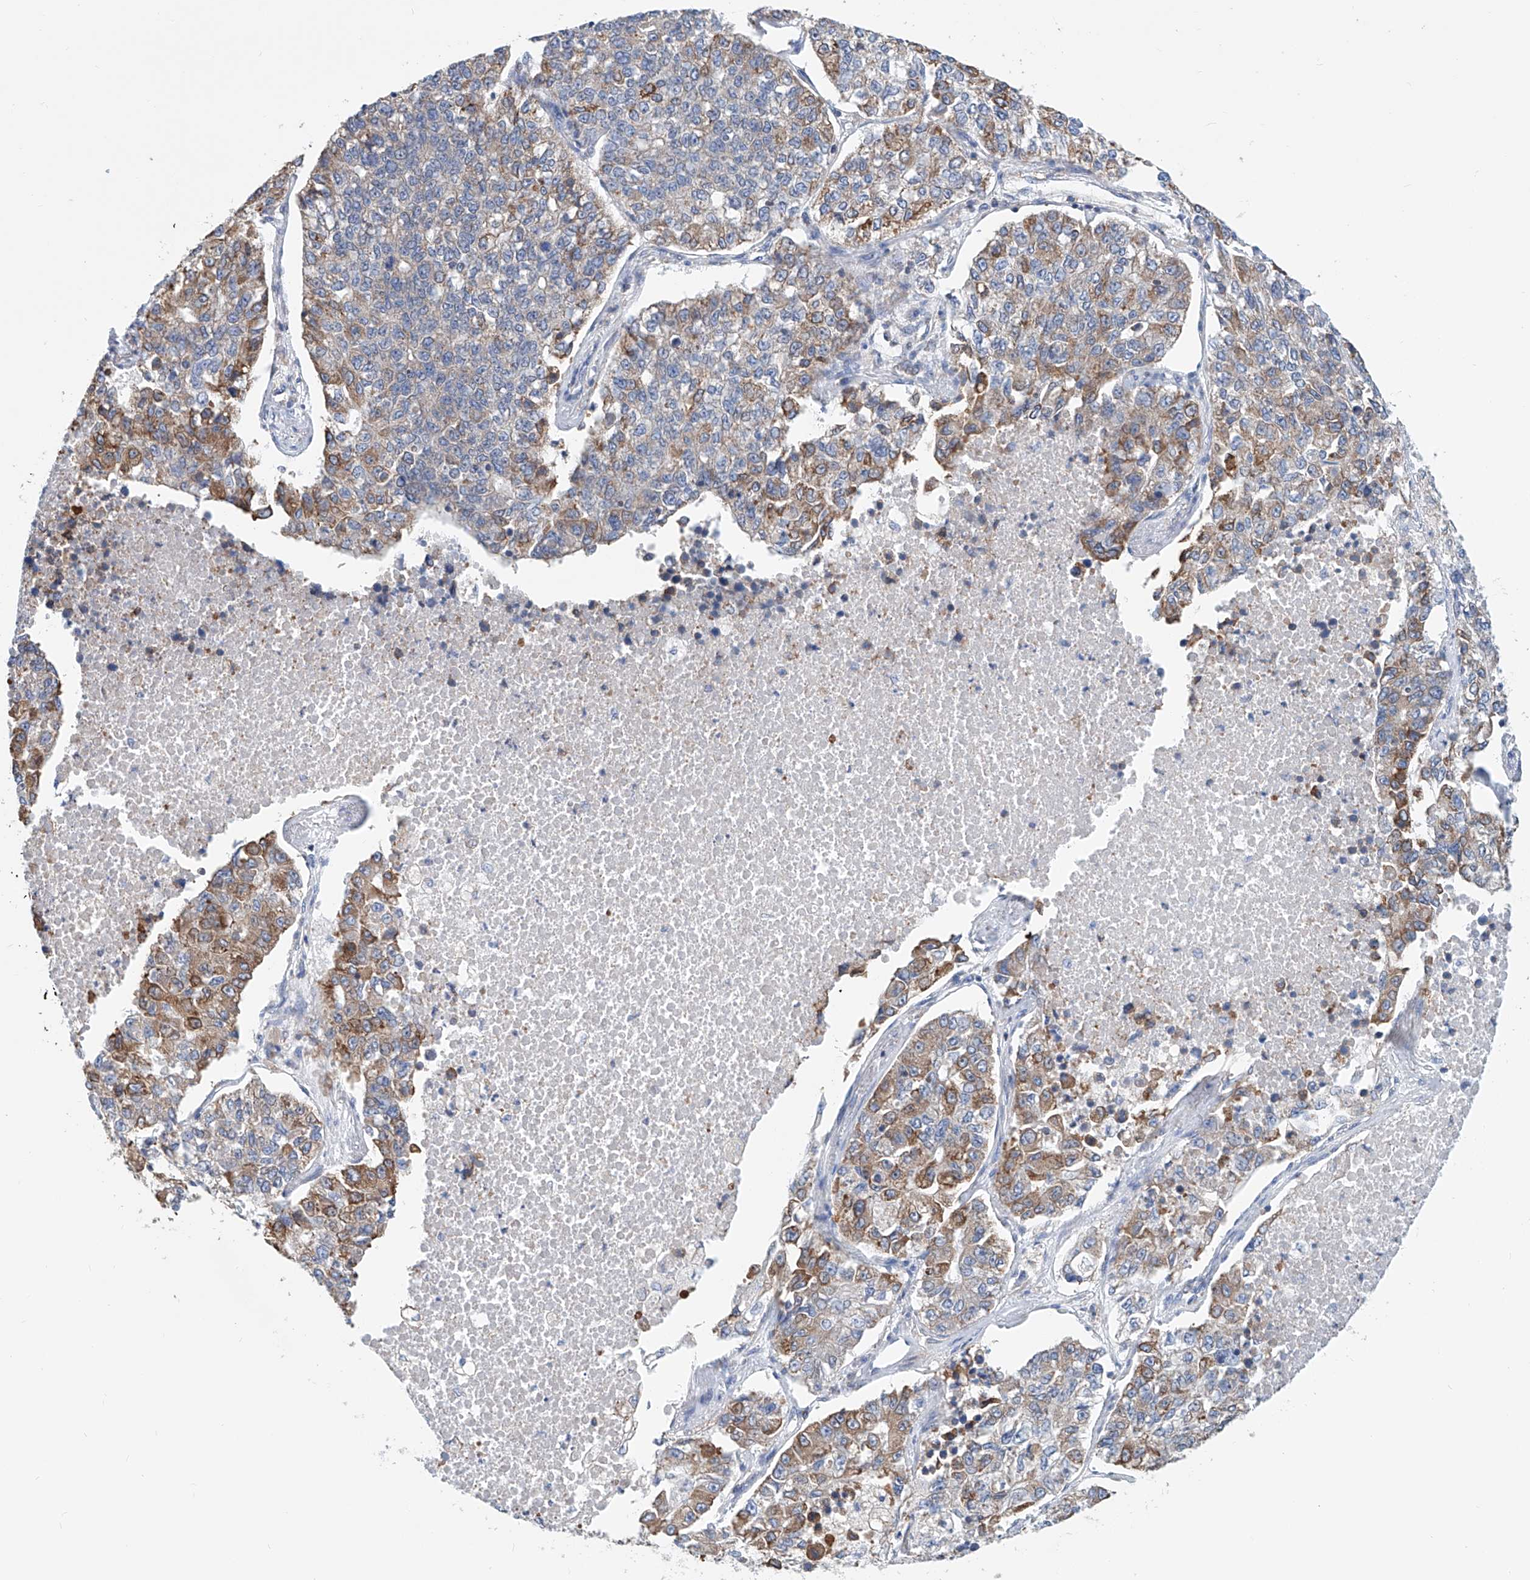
{"staining": {"intensity": "moderate", "quantity": "<25%", "location": "cytoplasmic/membranous"}, "tissue": "lung cancer", "cell_type": "Tumor cells", "image_type": "cancer", "snomed": [{"axis": "morphology", "description": "Adenocarcinoma, NOS"}, {"axis": "topography", "description": "Lung"}], "caption": "IHC micrograph of human lung cancer (adenocarcinoma) stained for a protein (brown), which exhibits low levels of moderate cytoplasmic/membranous positivity in approximately <25% of tumor cells.", "gene": "MAD2L1", "patient": {"sex": "male", "age": 49}}